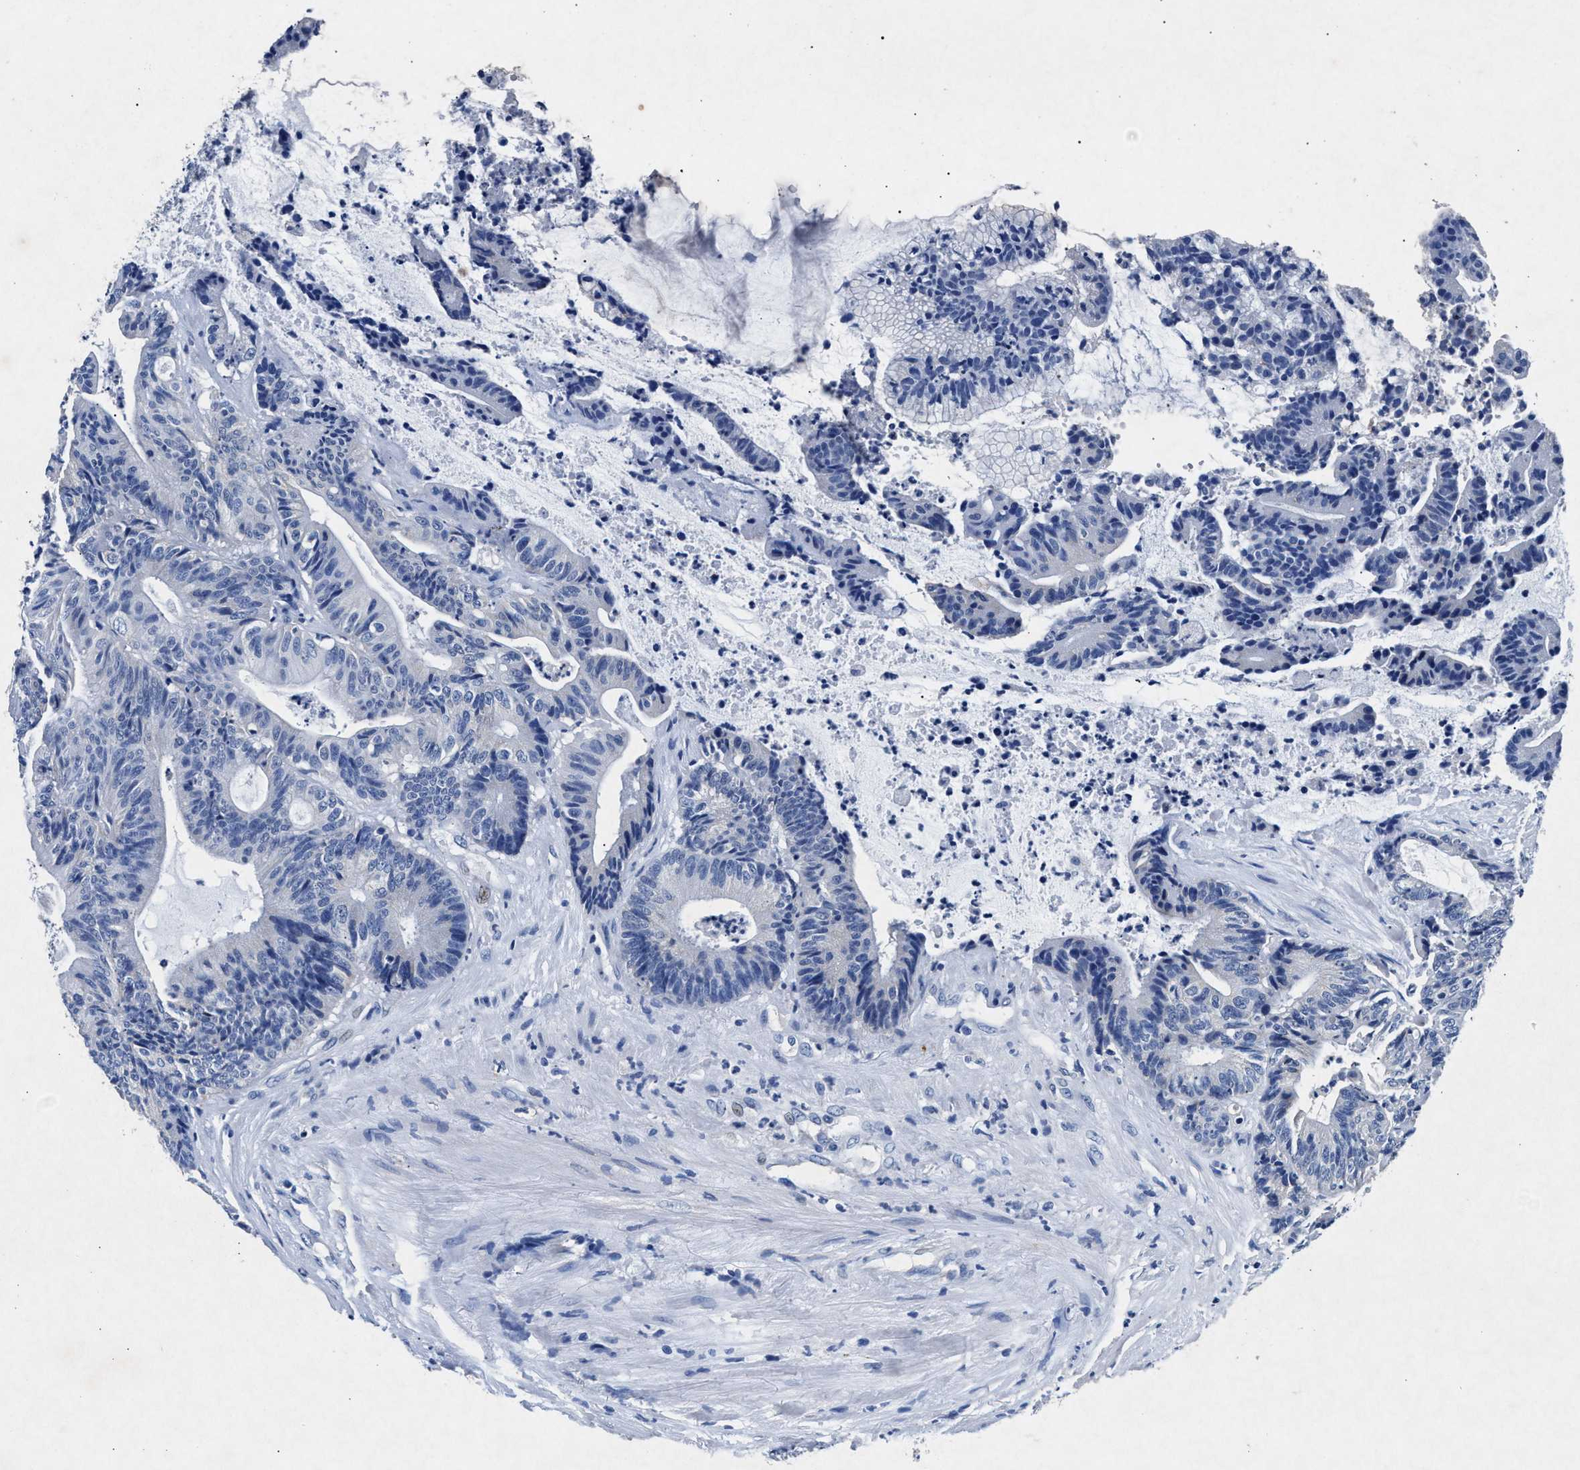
{"staining": {"intensity": "negative", "quantity": "none", "location": "none"}, "tissue": "colorectal cancer", "cell_type": "Tumor cells", "image_type": "cancer", "snomed": [{"axis": "morphology", "description": "Adenocarcinoma, NOS"}, {"axis": "topography", "description": "Colon"}], "caption": "Micrograph shows no protein positivity in tumor cells of colorectal cancer (adenocarcinoma) tissue.", "gene": "MAP6", "patient": {"sex": "female", "age": 84}}